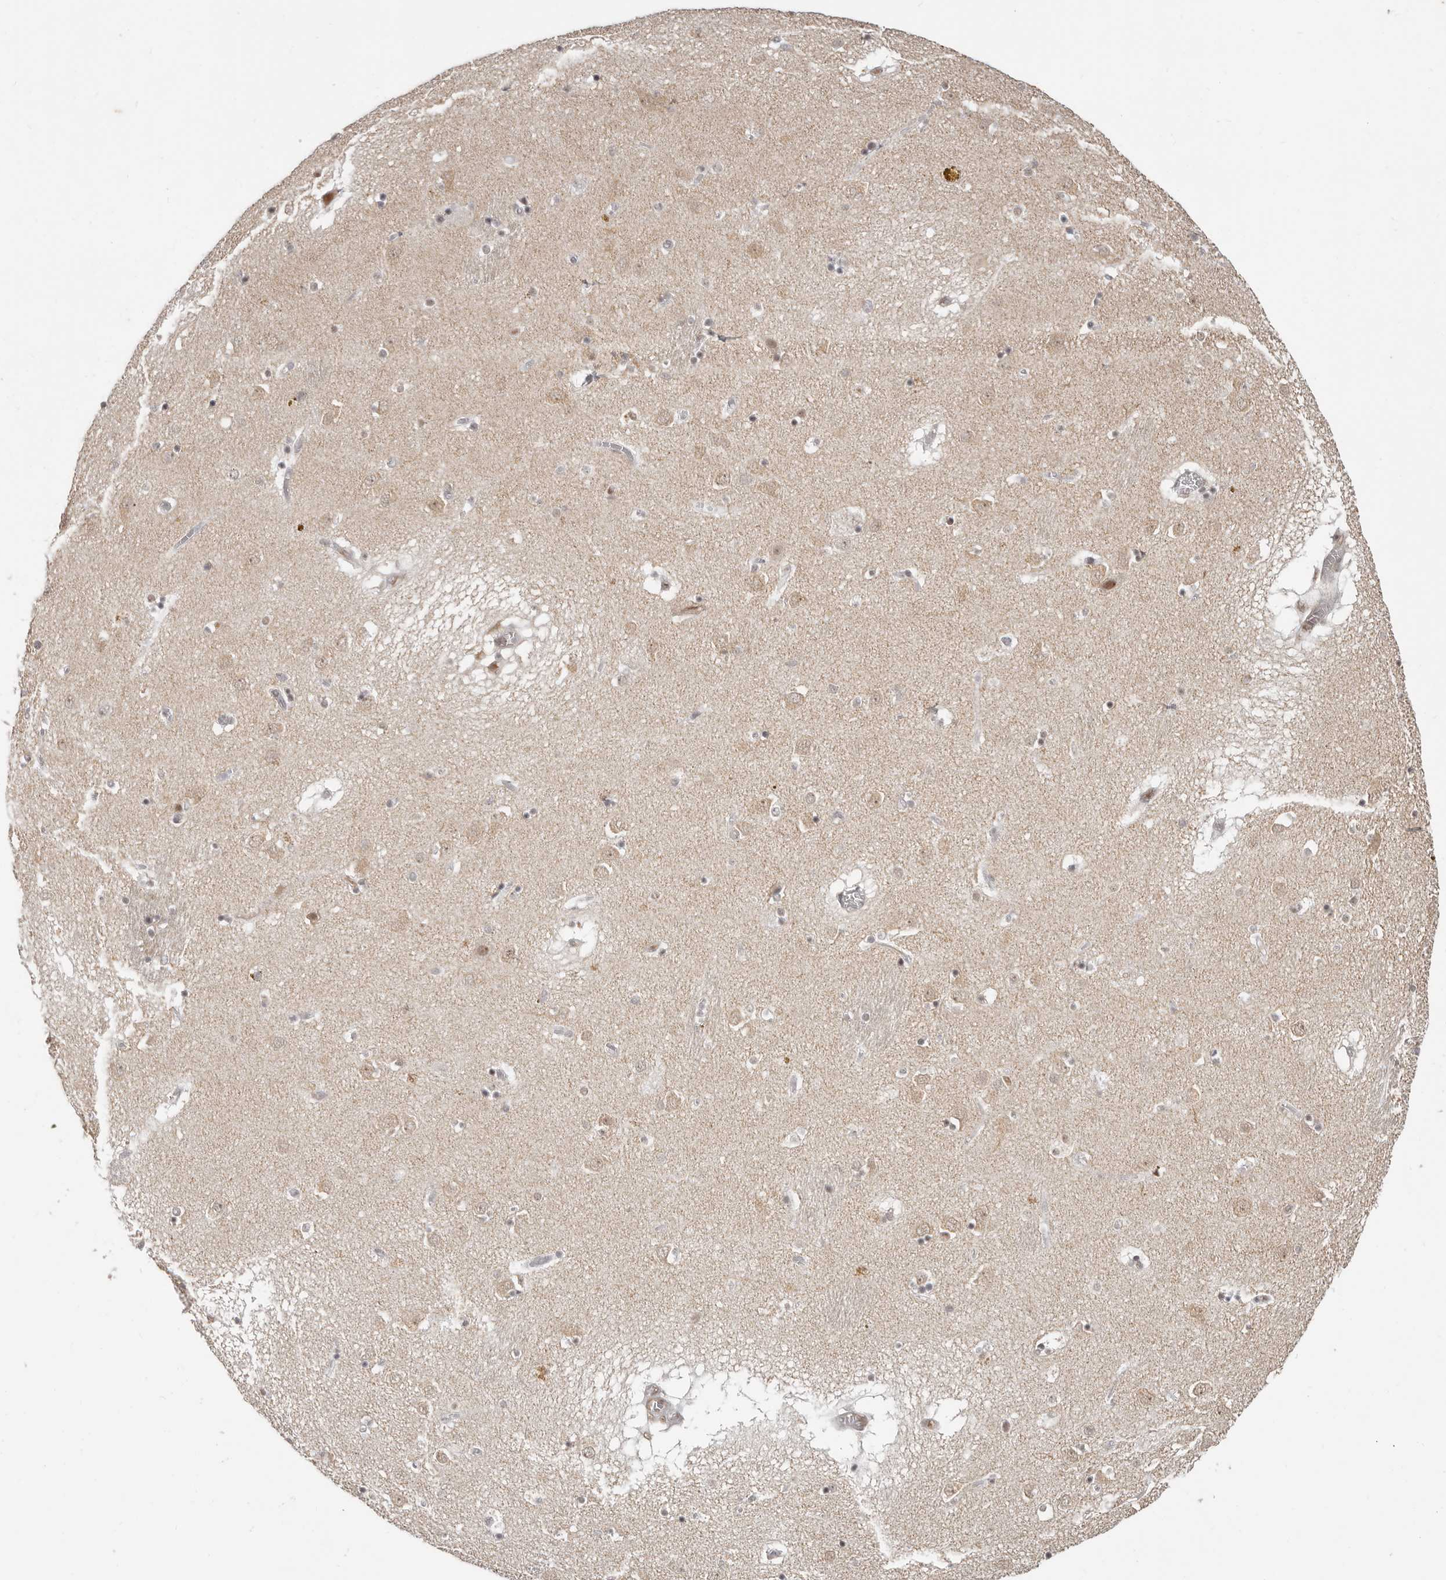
{"staining": {"intensity": "weak", "quantity": "<25%", "location": "cytoplasmic/membranous"}, "tissue": "caudate", "cell_type": "Glial cells", "image_type": "normal", "snomed": [{"axis": "morphology", "description": "Normal tissue, NOS"}, {"axis": "topography", "description": "Lateral ventricle wall"}], "caption": "Protein analysis of benign caudate exhibits no significant positivity in glial cells. (Brightfield microscopy of DAB (3,3'-diaminobenzidine) IHC at high magnification).", "gene": "RFC2", "patient": {"sex": "male", "age": 70}}